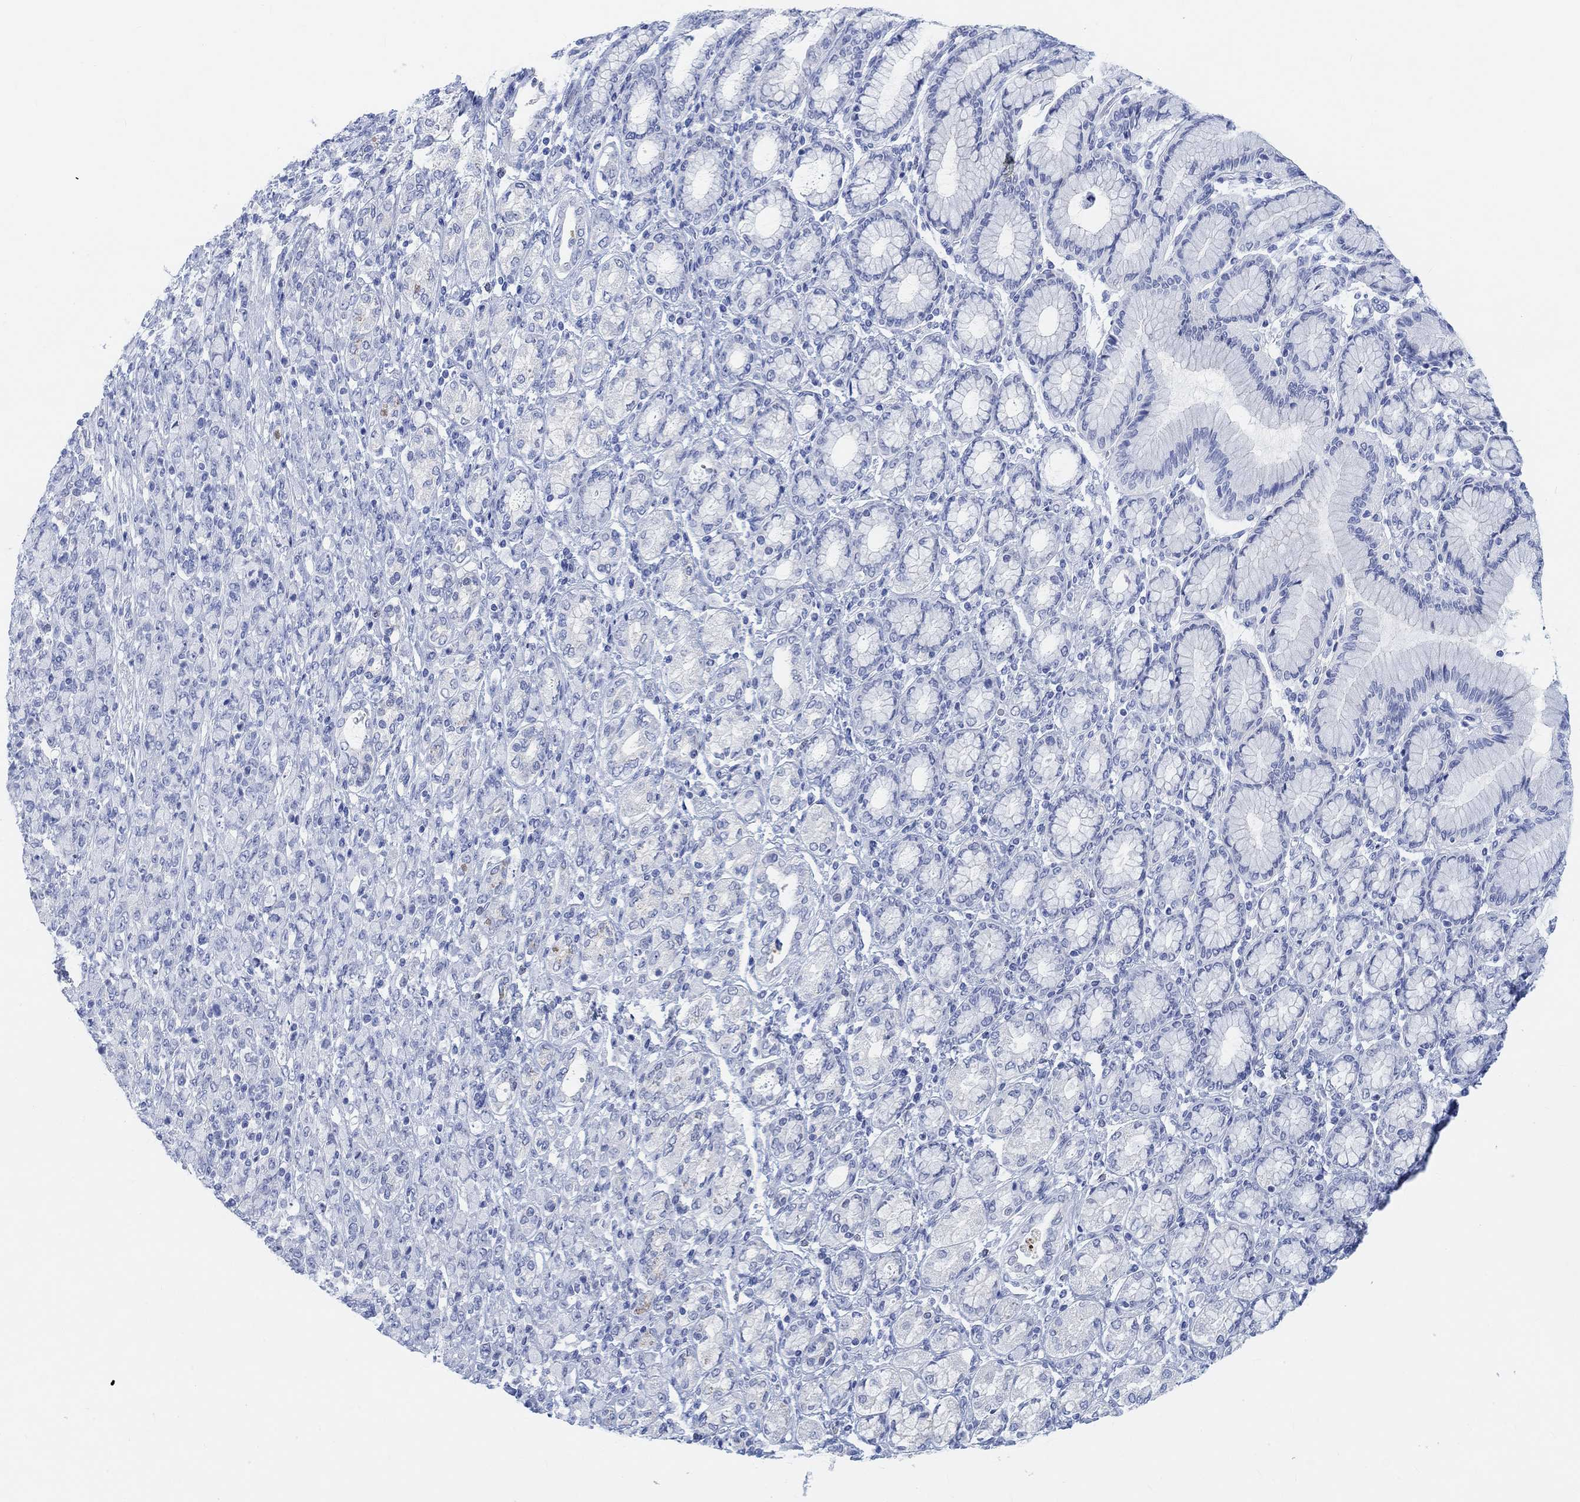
{"staining": {"intensity": "negative", "quantity": "none", "location": "none"}, "tissue": "stomach cancer", "cell_type": "Tumor cells", "image_type": "cancer", "snomed": [{"axis": "morphology", "description": "Normal tissue, NOS"}, {"axis": "morphology", "description": "Adenocarcinoma, NOS"}, {"axis": "topography", "description": "Stomach"}], "caption": "A high-resolution histopathology image shows immunohistochemistry (IHC) staining of adenocarcinoma (stomach), which shows no significant positivity in tumor cells.", "gene": "ENO4", "patient": {"sex": "female", "age": 79}}